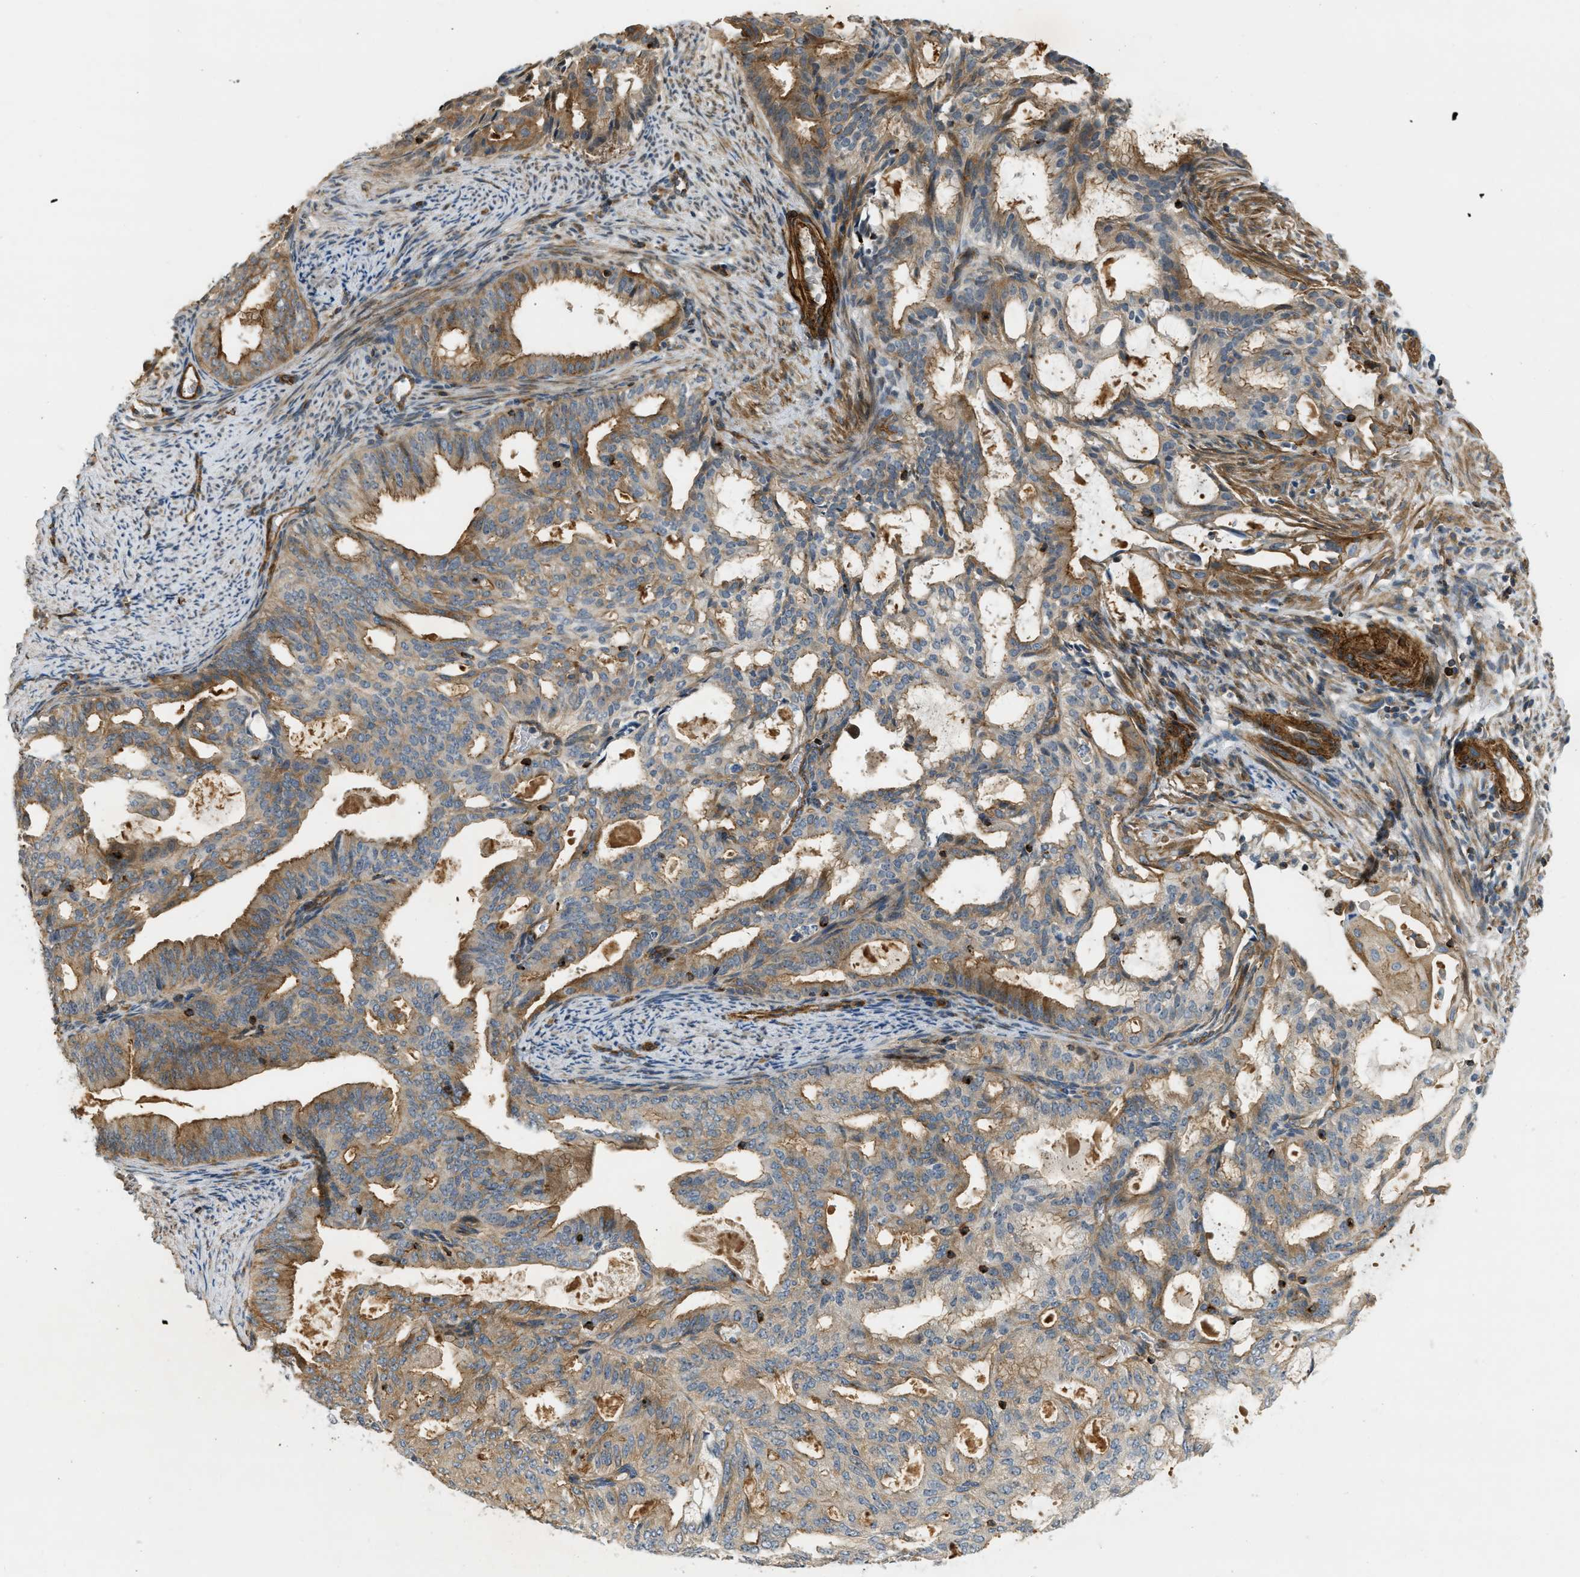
{"staining": {"intensity": "moderate", "quantity": ">75%", "location": "cytoplasmic/membranous"}, "tissue": "endometrial cancer", "cell_type": "Tumor cells", "image_type": "cancer", "snomed": [{"axis": "morphology", "description": "Adenocarcinoma, NOS"}, {"axis": "topography", "description": "Endometrium"}], "caption": "Moderate cytoplasmic/membranous protein positivity is appreciated in approximately >75% of tumor cells in endometrial cancer (adenocarcinoma). (Brightfield microscopy of DAB IHC at high magnification).", "gene": "KIAA1671", "patient": {"sex": "female", "age": 58}}